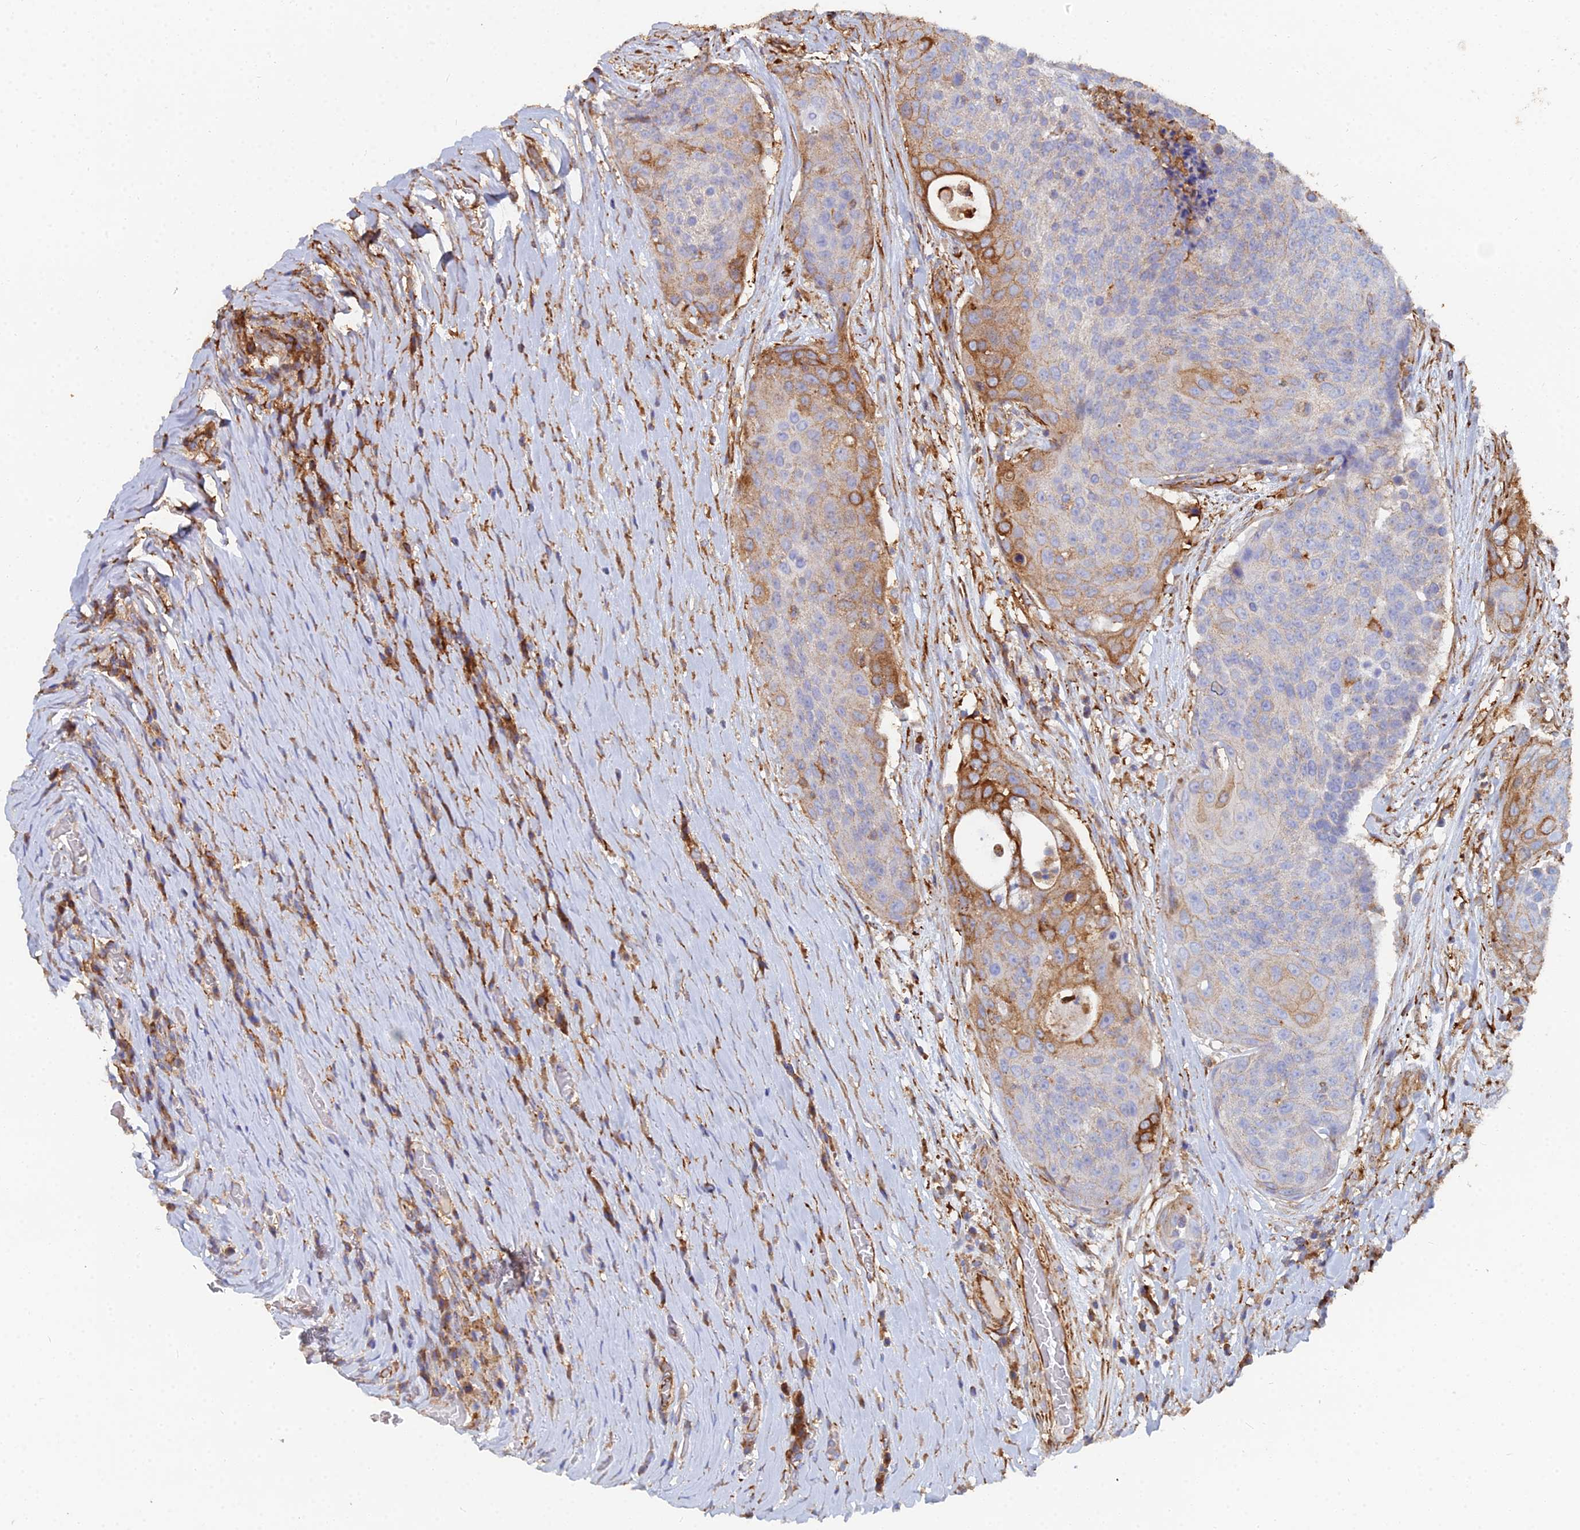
{"staining": {"intensity": "moderate", "quantity": "<25%", "location": "cytoplasmic/membranous"}, "tissue": "urothelial cancer", "cell_type": "Tumor cells", "image_type": "cancer", "snomed": [{"axis": "morphology", "description": "Urothelial carcinoma, High grade"}, {"axis": "topography", "description": "Urinary bladder"}], "caption": "The photomicrograph exhibits immunohistochemical staining of urothelial carcinoma (high-grade). There is moderate cytoplasmic/membranous expression is present in about <25% of tumor cells.", "gene": "GPR42", "patient": {"sex": "female", "age": 63}}